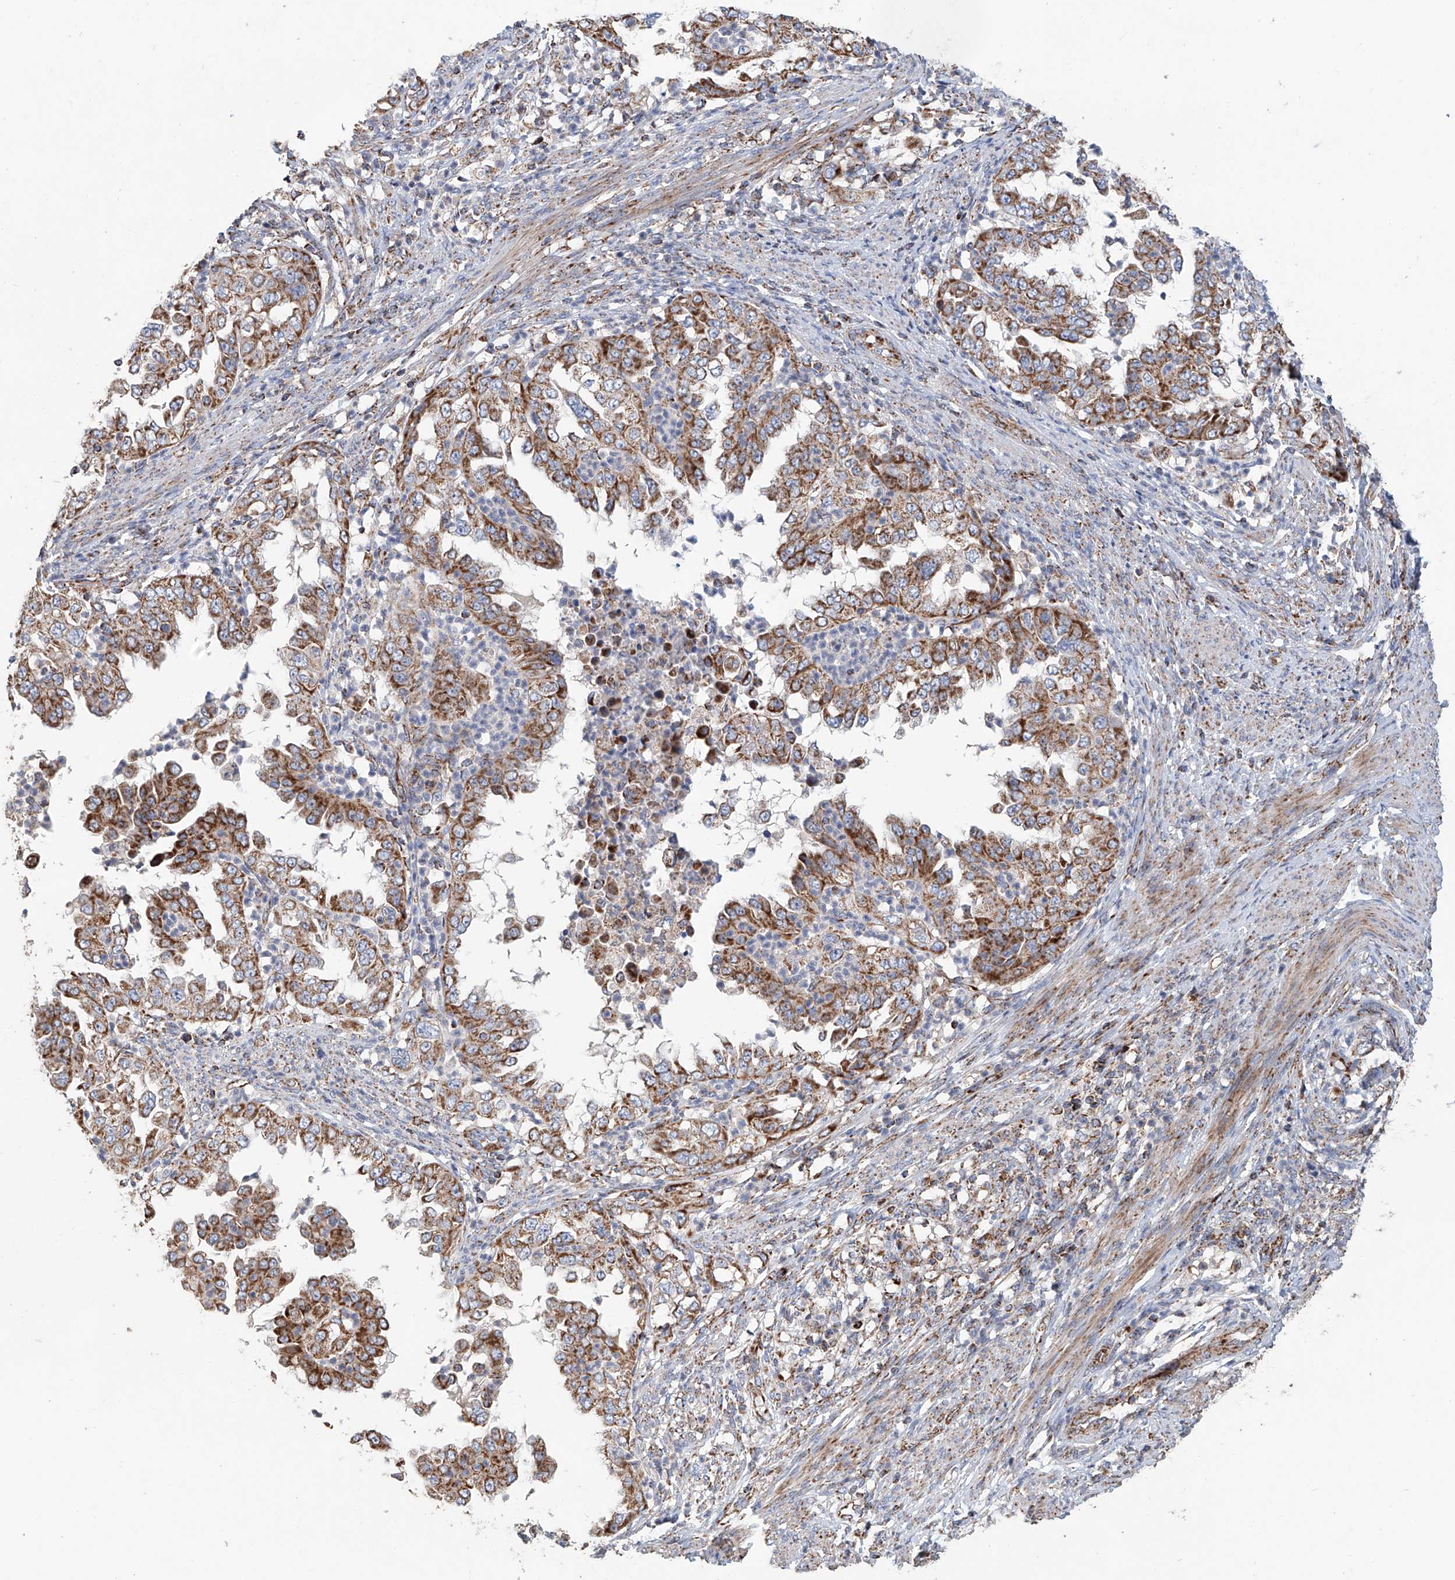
{"staining": {"intensity": "moderate", "quantity": ">75%", "location": "cytoplasmic/membranous"}, "tissue": "endometrial cancer", "cell_type": "Tumor cells", "image_type": "cancer", "snomed": [{"axis": "morphology", "description": "Adenocarcinoma, NOS"}, {"axis": "topography", "description": "Endometrium"}], "caption": "Protein staining reveals moderate cytoplasmic/membranous expression in about >75% of tumor cells in endometrial cancer (adenocarcinoma).", "gene": "MCL1", "patient": {"sex": "female", "age": 85}}